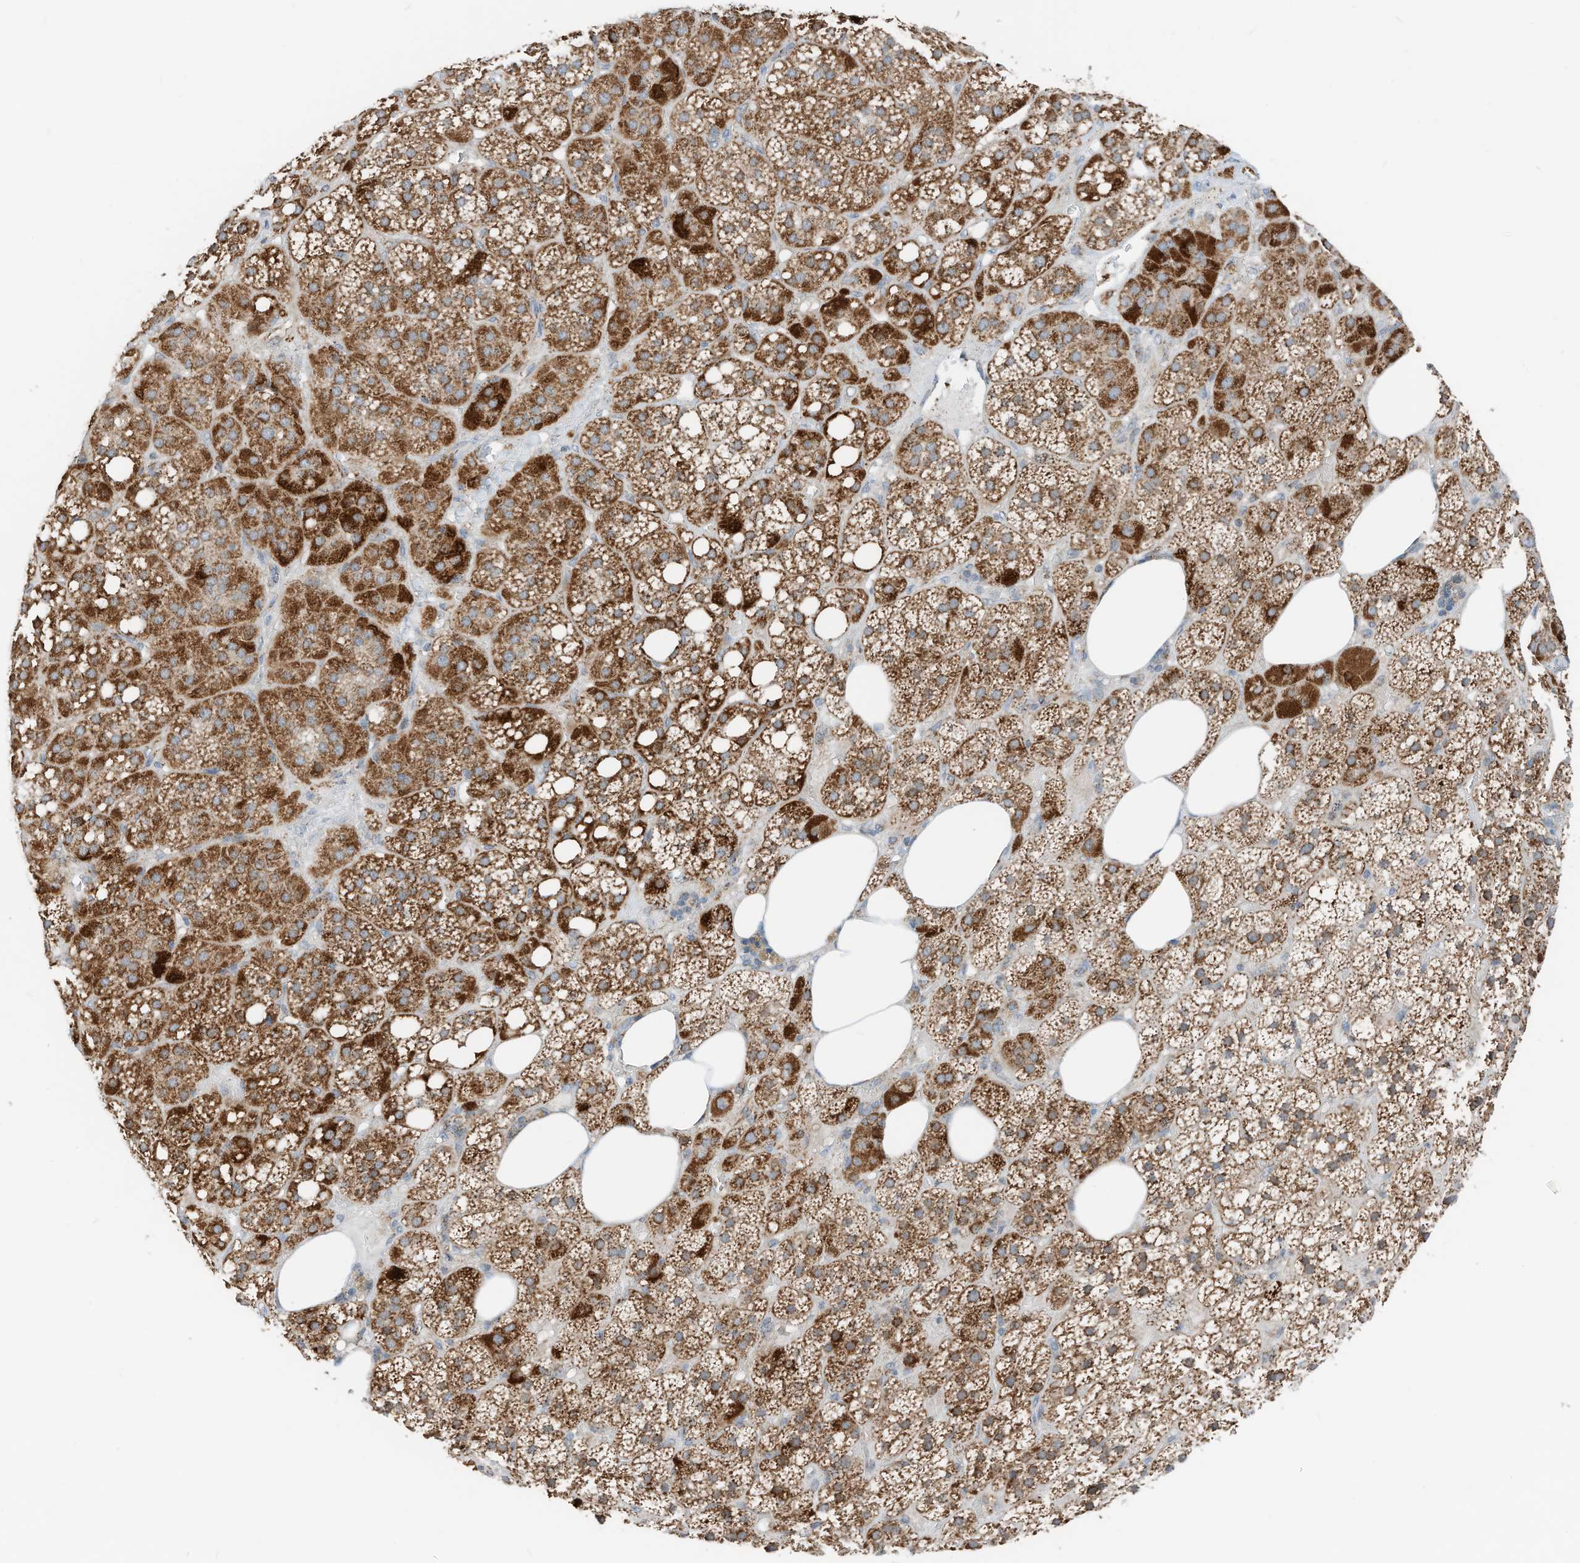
{"staining": {"intensity": "strong", "quantity": ">75%", "location": "cytoplasmic/membranous"}, "tissue": "adrenal gland", "cell_type": "Glandular cells", "image_type": "normal", "snomed": [{"axis": "morphology", "description": "Normal tissue, NOS"}, {"axis": "topography", "description": "Adrenal gland"}], "caption": "The image demonstrates staining of unremarkable adrenal gland, revealing strong cytoplasmic/membranous protein expression (brown color) within glandular cells.", "gene": "RMND1", "patient": {"sex": "female", "age": 59}}